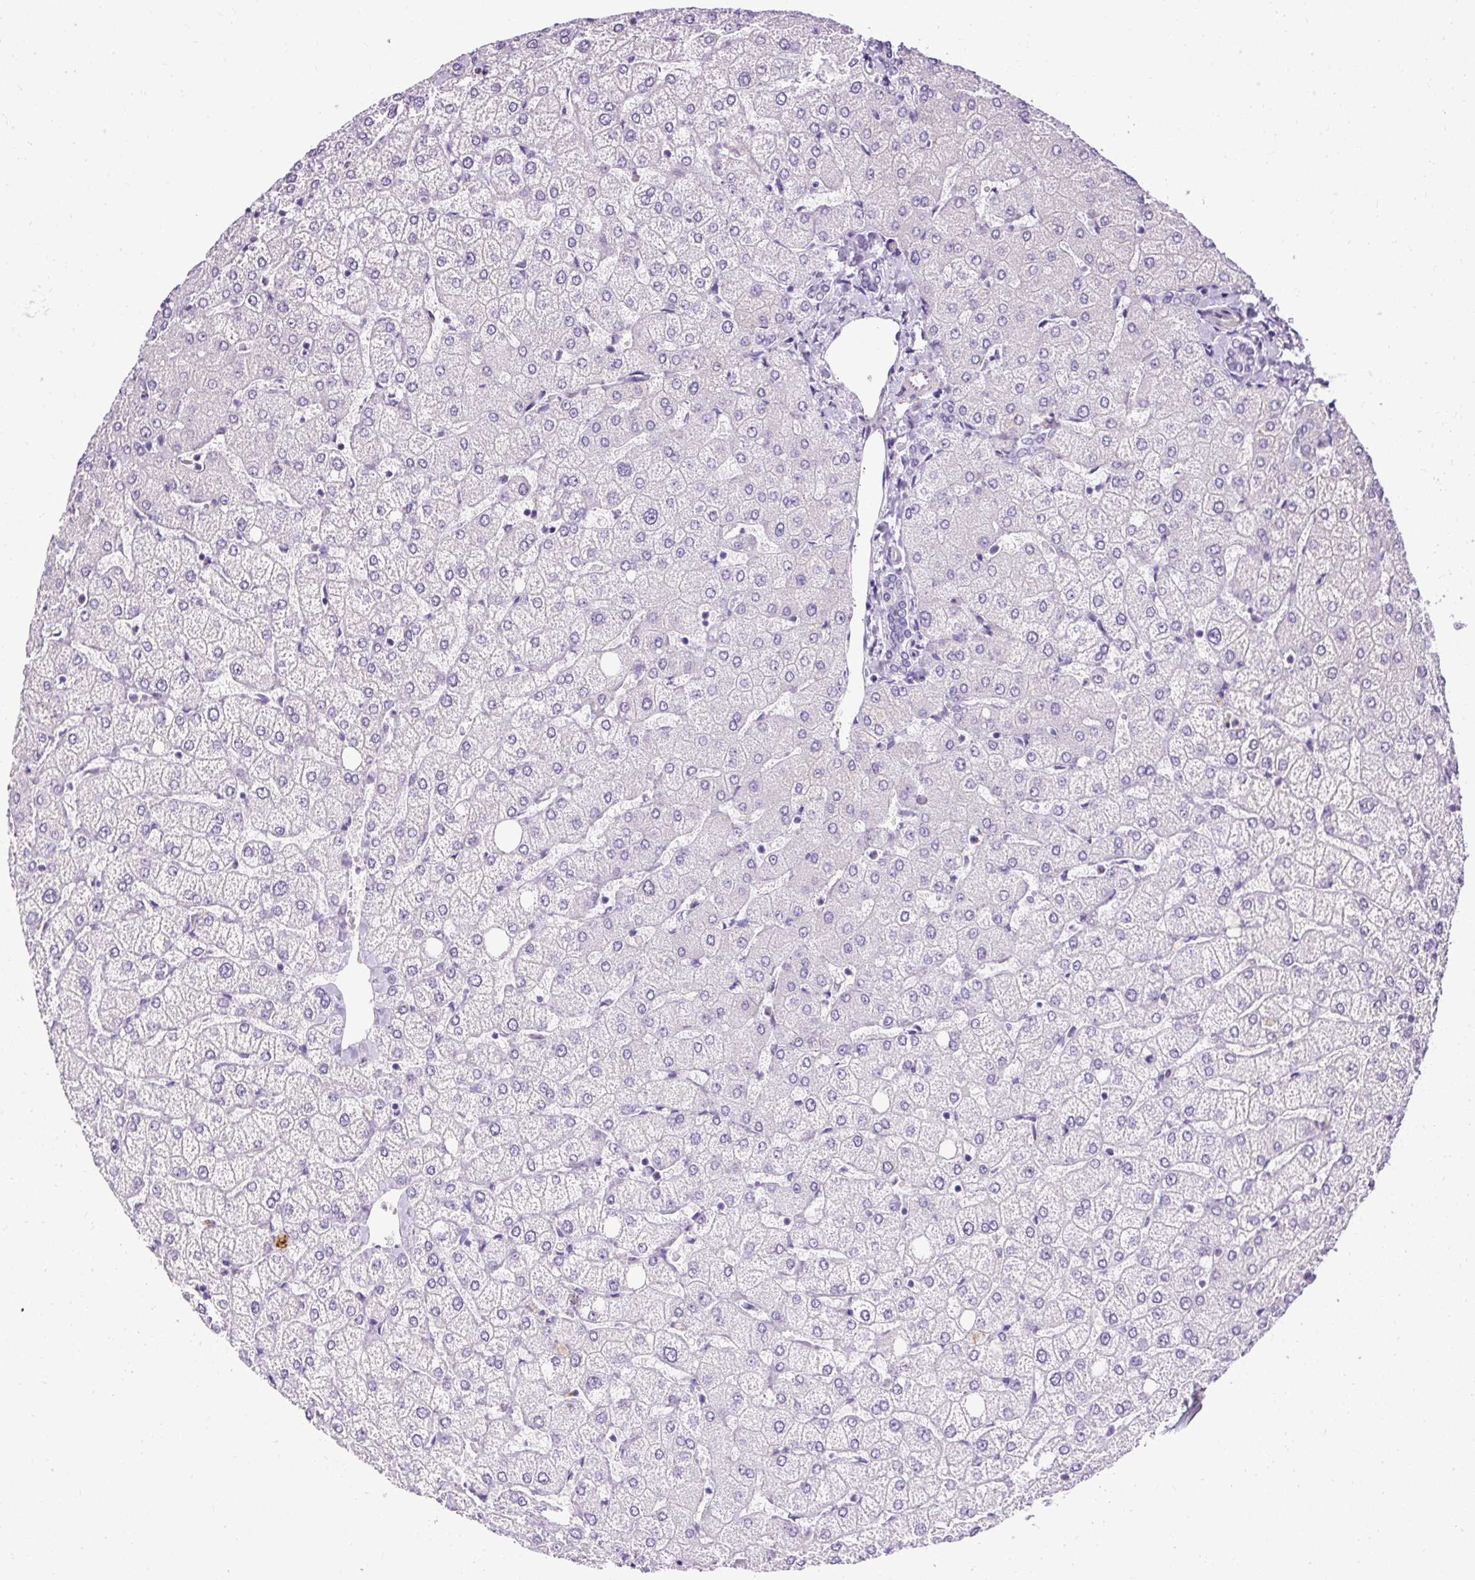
{"staining": {"intensity": "negative", "quantity": "none", "location": "none"}, "tissue": "liver", "cell_type": "Cholangiocytes", "image_type": "normal", "snomed": [{"axis": "morphology", "description": "Normal tissue, NOS"}, {"axis": "topography", "description": "Liver"}], "caption": "DAB immunohistochemical staining of unremarkable human liver demonstrates no significant expression in cholangiocytes. (DAB (3,3'-diaminobenzidine) immunohistochemistry visualized using brightfield microscopy, high magnification).", "gene": "PLS1", "patient": {"sex": "female", "age": 54}}